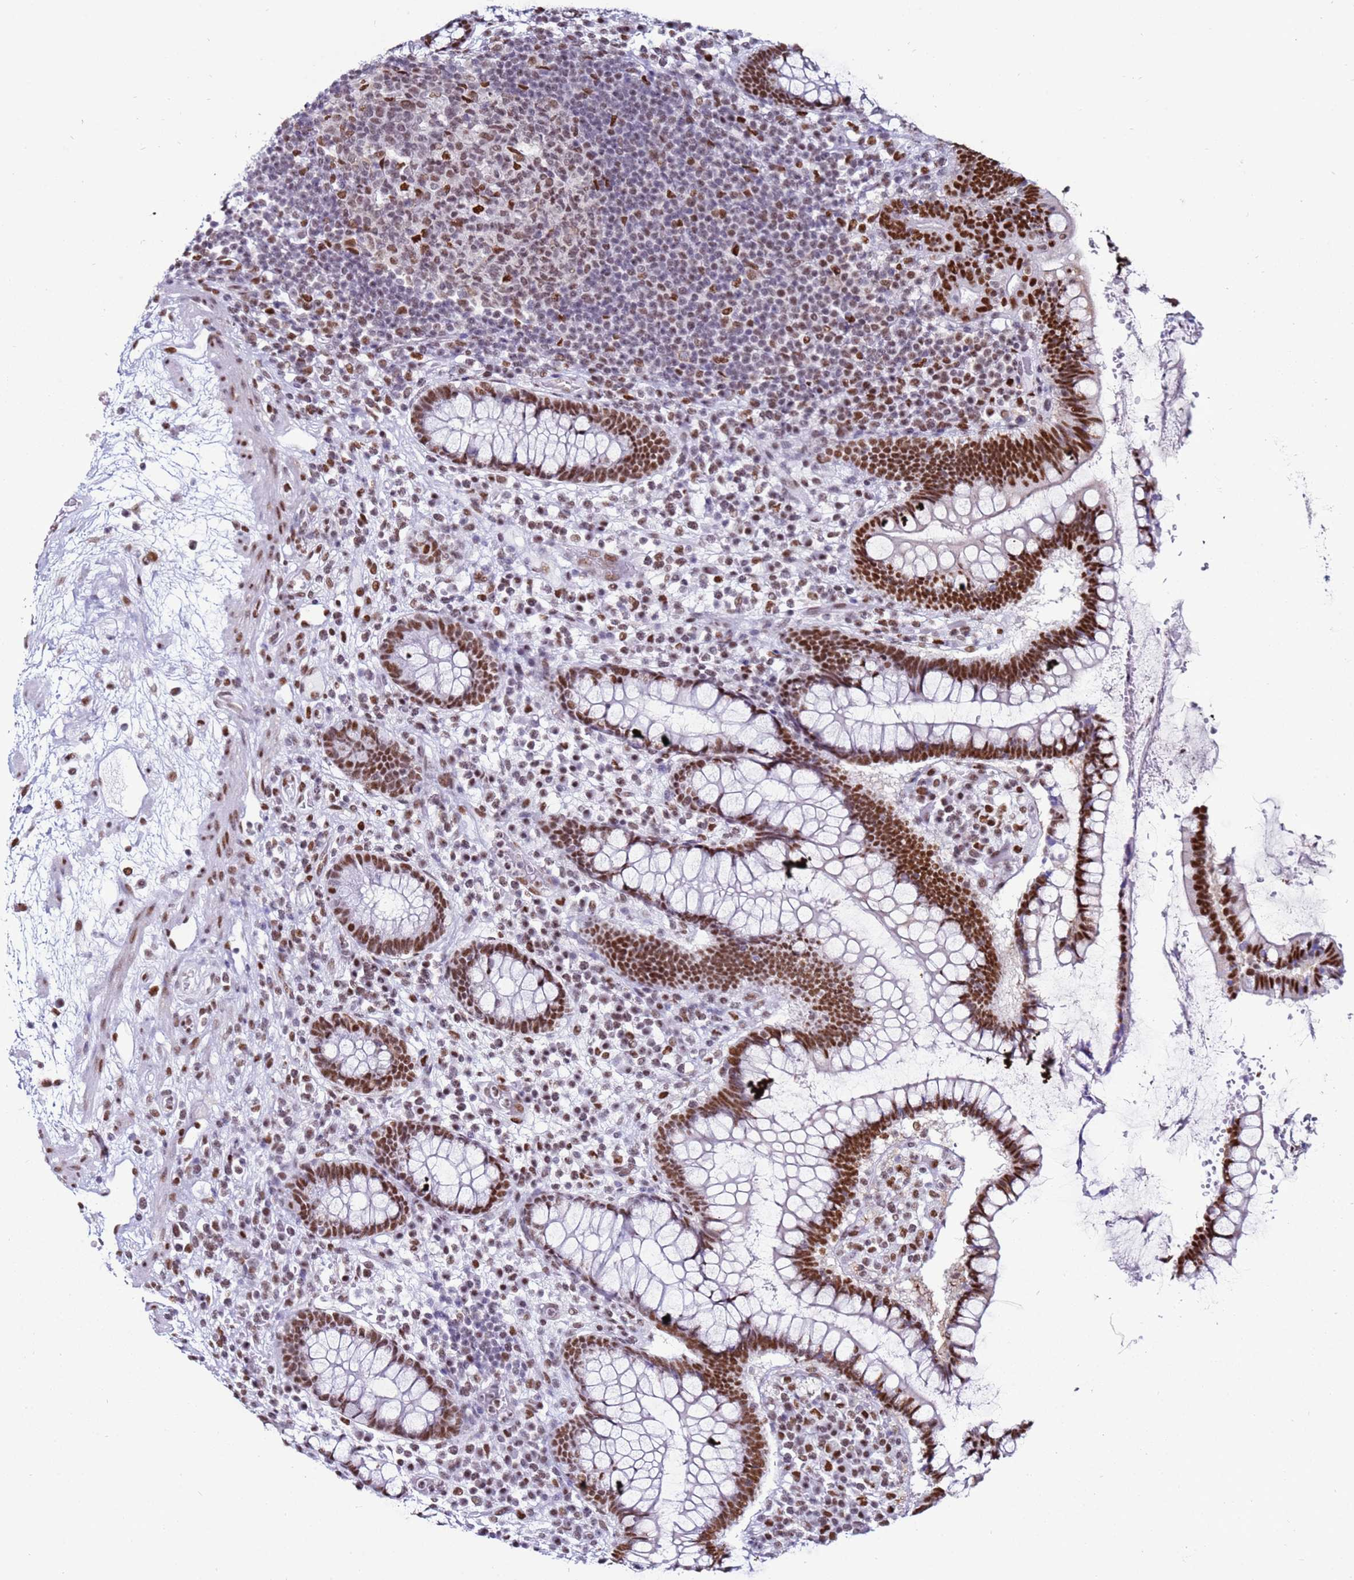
{"staining": {"intensity": "negative", "quantity": "none", "location": "none"}, "tissue": "colon", "cell_type": "Endothelial cells", "image_type": "normal", "snomed": [{"axis": "morphology", "description": "Normal tissue, NOS"}, {"axis": "topography", "description": "Colon"}], "caption": "This histopathology image is of unremarkable colon stained with IHC to label a protein in brown with the nuclei are counter-stained blue. There is no staining in endothelial cells.", "gene": "KPNA4", "patient": {"sex": "female", "age": 79}}